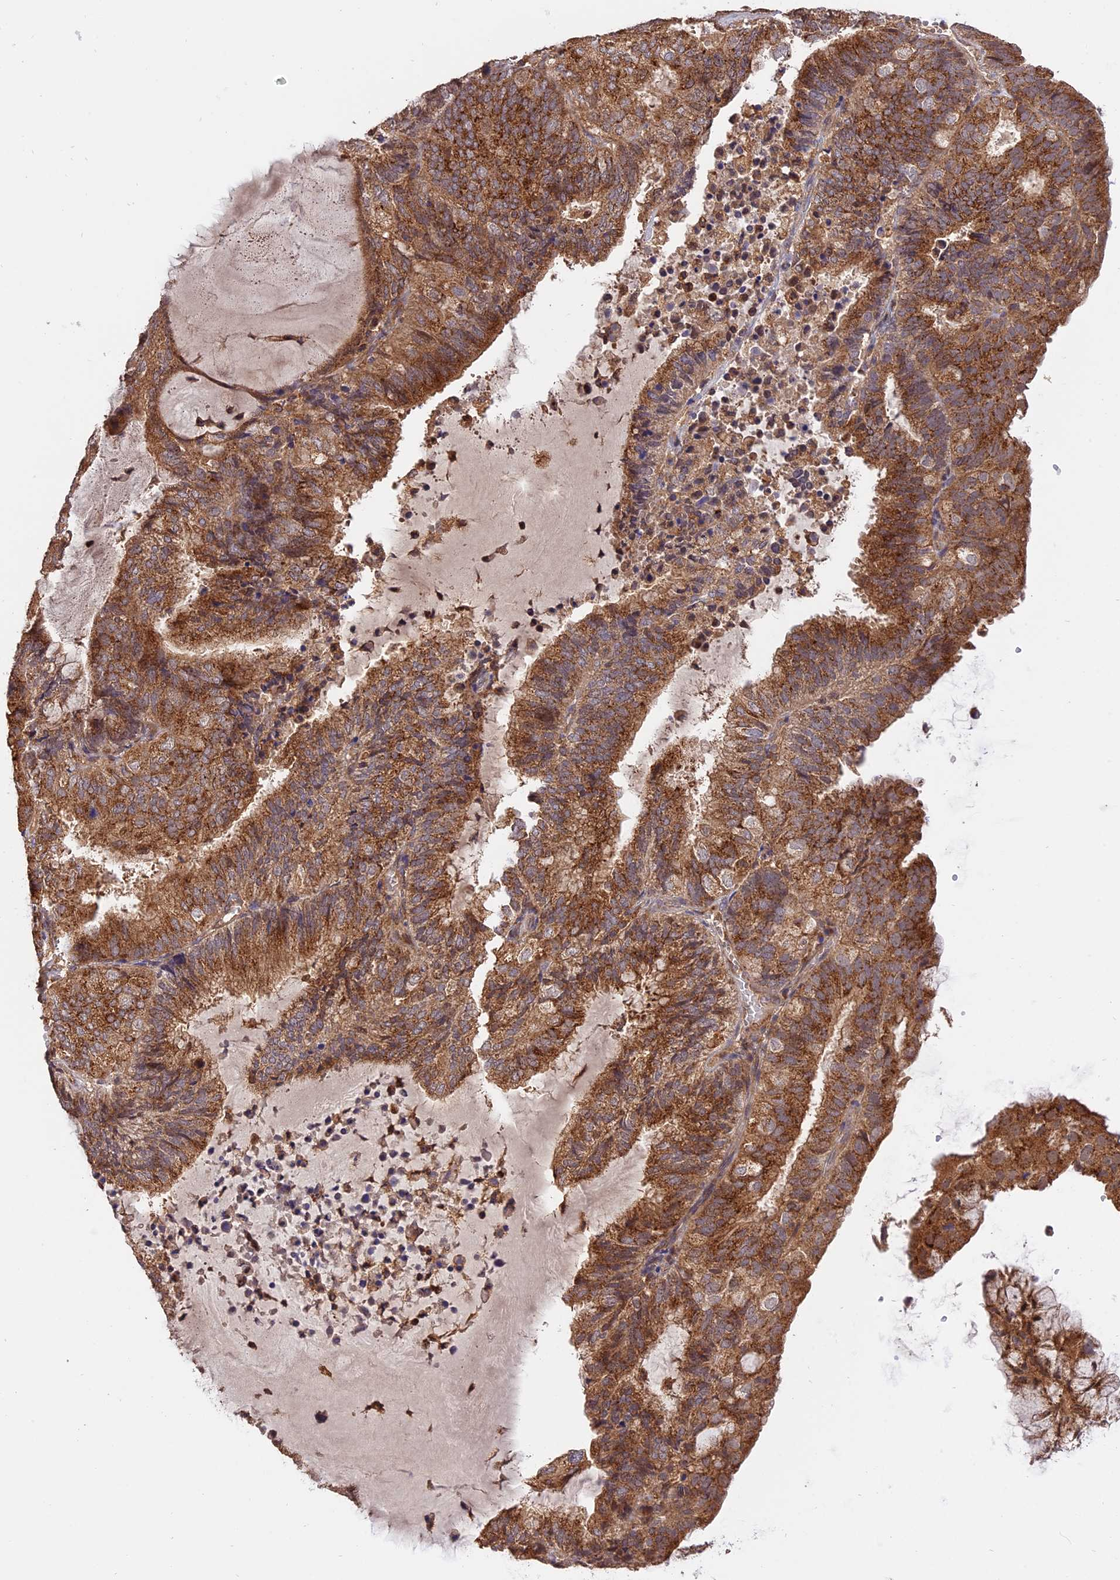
{"staining": {"intensity": "moderate", "quantity": ">75%", "location": "cytoplasmic/membranous"}, "tissue": "endometrial cancer", "cell_type": "Tumor cells", "image_type": "cancer", "snomed": [{"axis": "morphology", "description": "Adenocarcinoma, NOS"}, {"axis": "topography", "description": "Endometrium"}], "caption": "Moderate cytoplasmic/membranous protein expression is appreciated in about >75% of tumor cells in endometrial cancer.", "gene": "PEX3", "patient": {"sex": "female", "age": 81}}